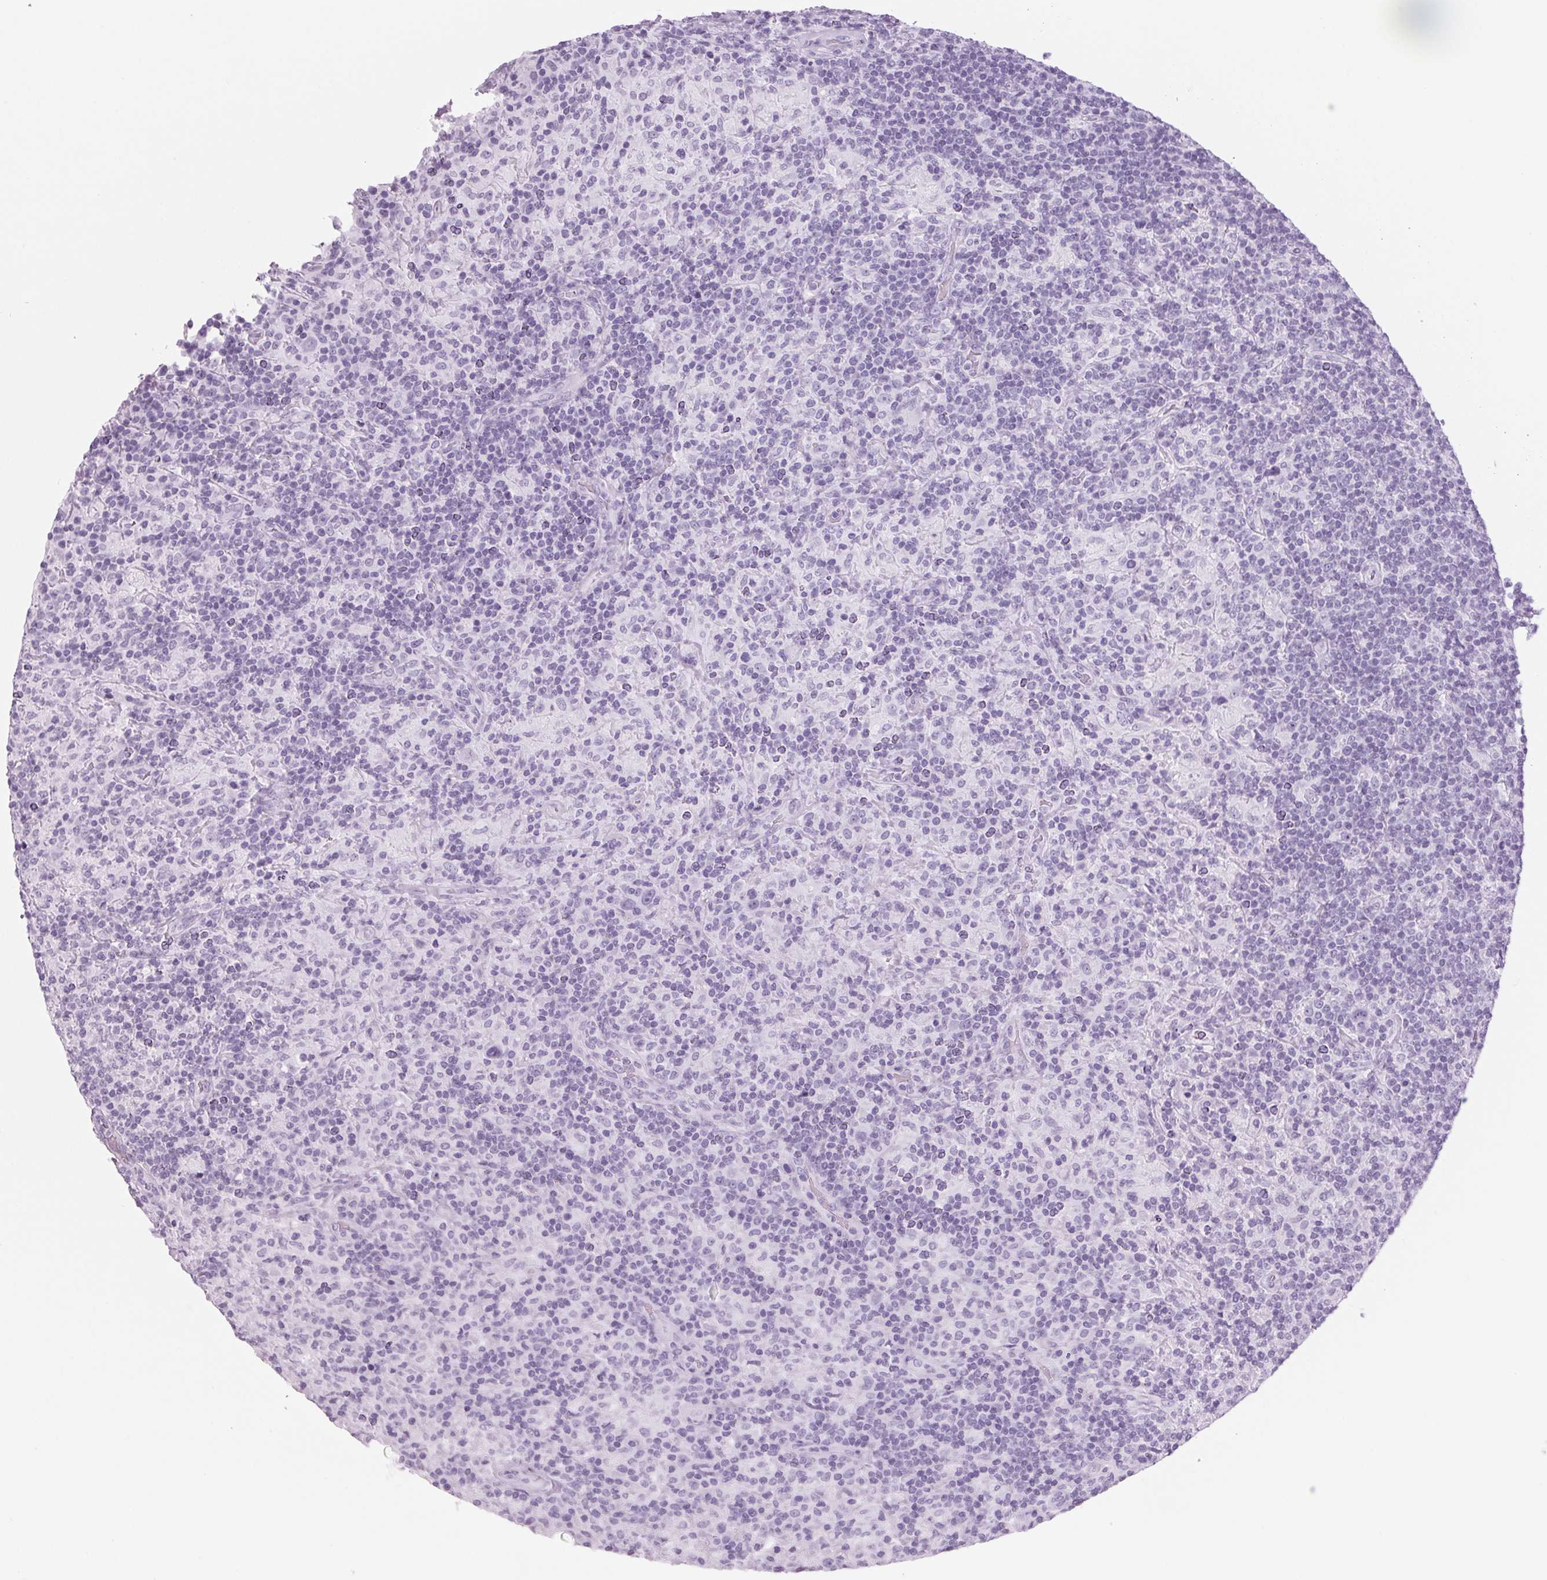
{"staining": {"intensity": "negative", "quantity": "none", "location": "none"}, "tissue": "lymphoma", "cell_type": "Tumor cells", "image_type": "cancer", "snomed": [{"axis": "morphology", "description": "Hodgkin's disease, NOS"}, {"axis": "topography", "description": "Lymph node"}], "caption": "The IHC photomicrograph has no significant positivity in tumor cells of lymphoma tissue.", "gene": "ADAM20", "patient": {"sex": "male", "age": 70}}